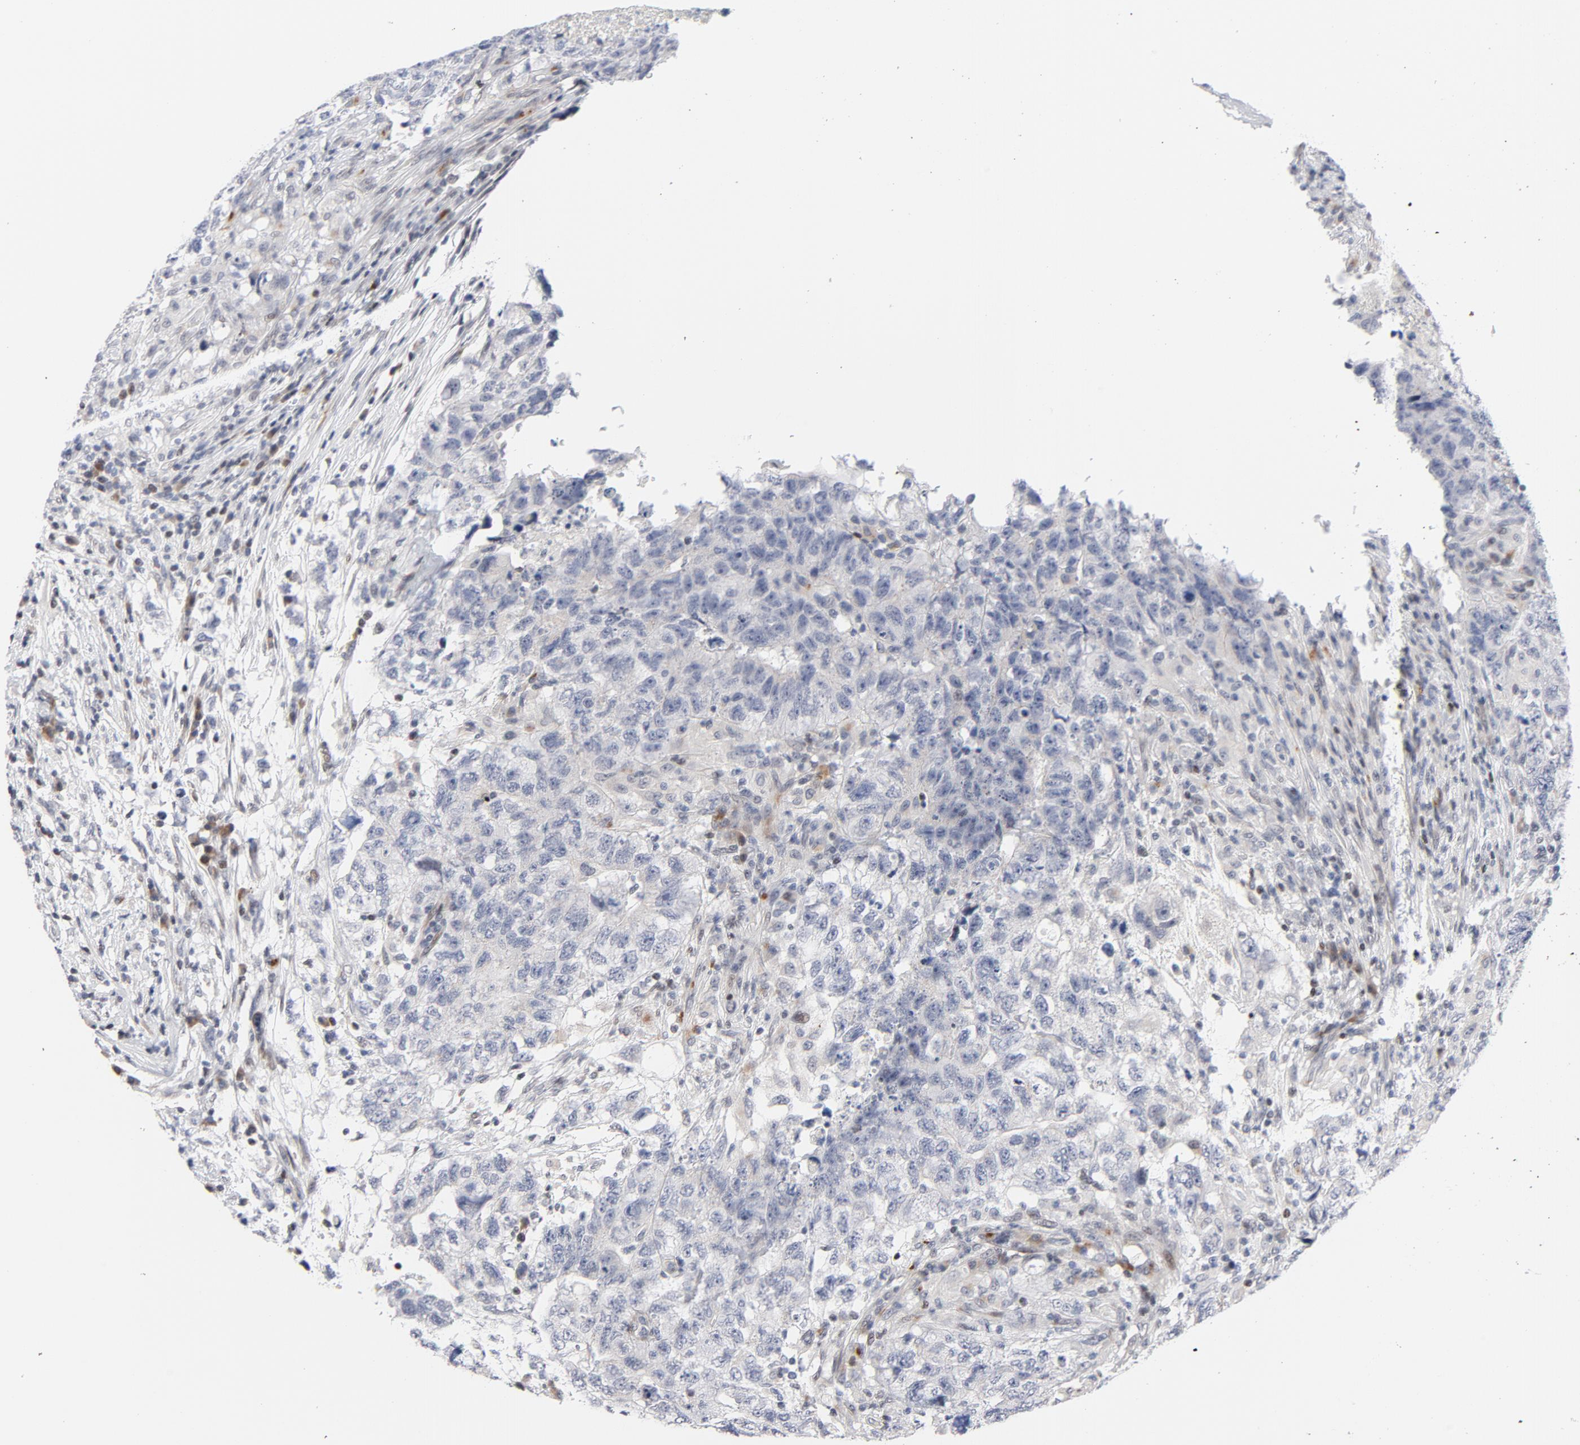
{"staining": {"intensity": "moderate", "quantity": "<25%", "location": "nuclear"}, "tissue": "testis cancer", "cell_type": "Tumor cells", "image_type": "cancer", "snomed": [{"axis": "morphology", "description": "Carcinoma, Embryonal, NOS"}, {"axis": "topography", "description": "Testis"}], "caption": "Testis cancer stained for a protein reveals moderate nuclear positivity in tumor cells.", "gene": "NFIC", "patient": {"sex": "male", "age": 21}}